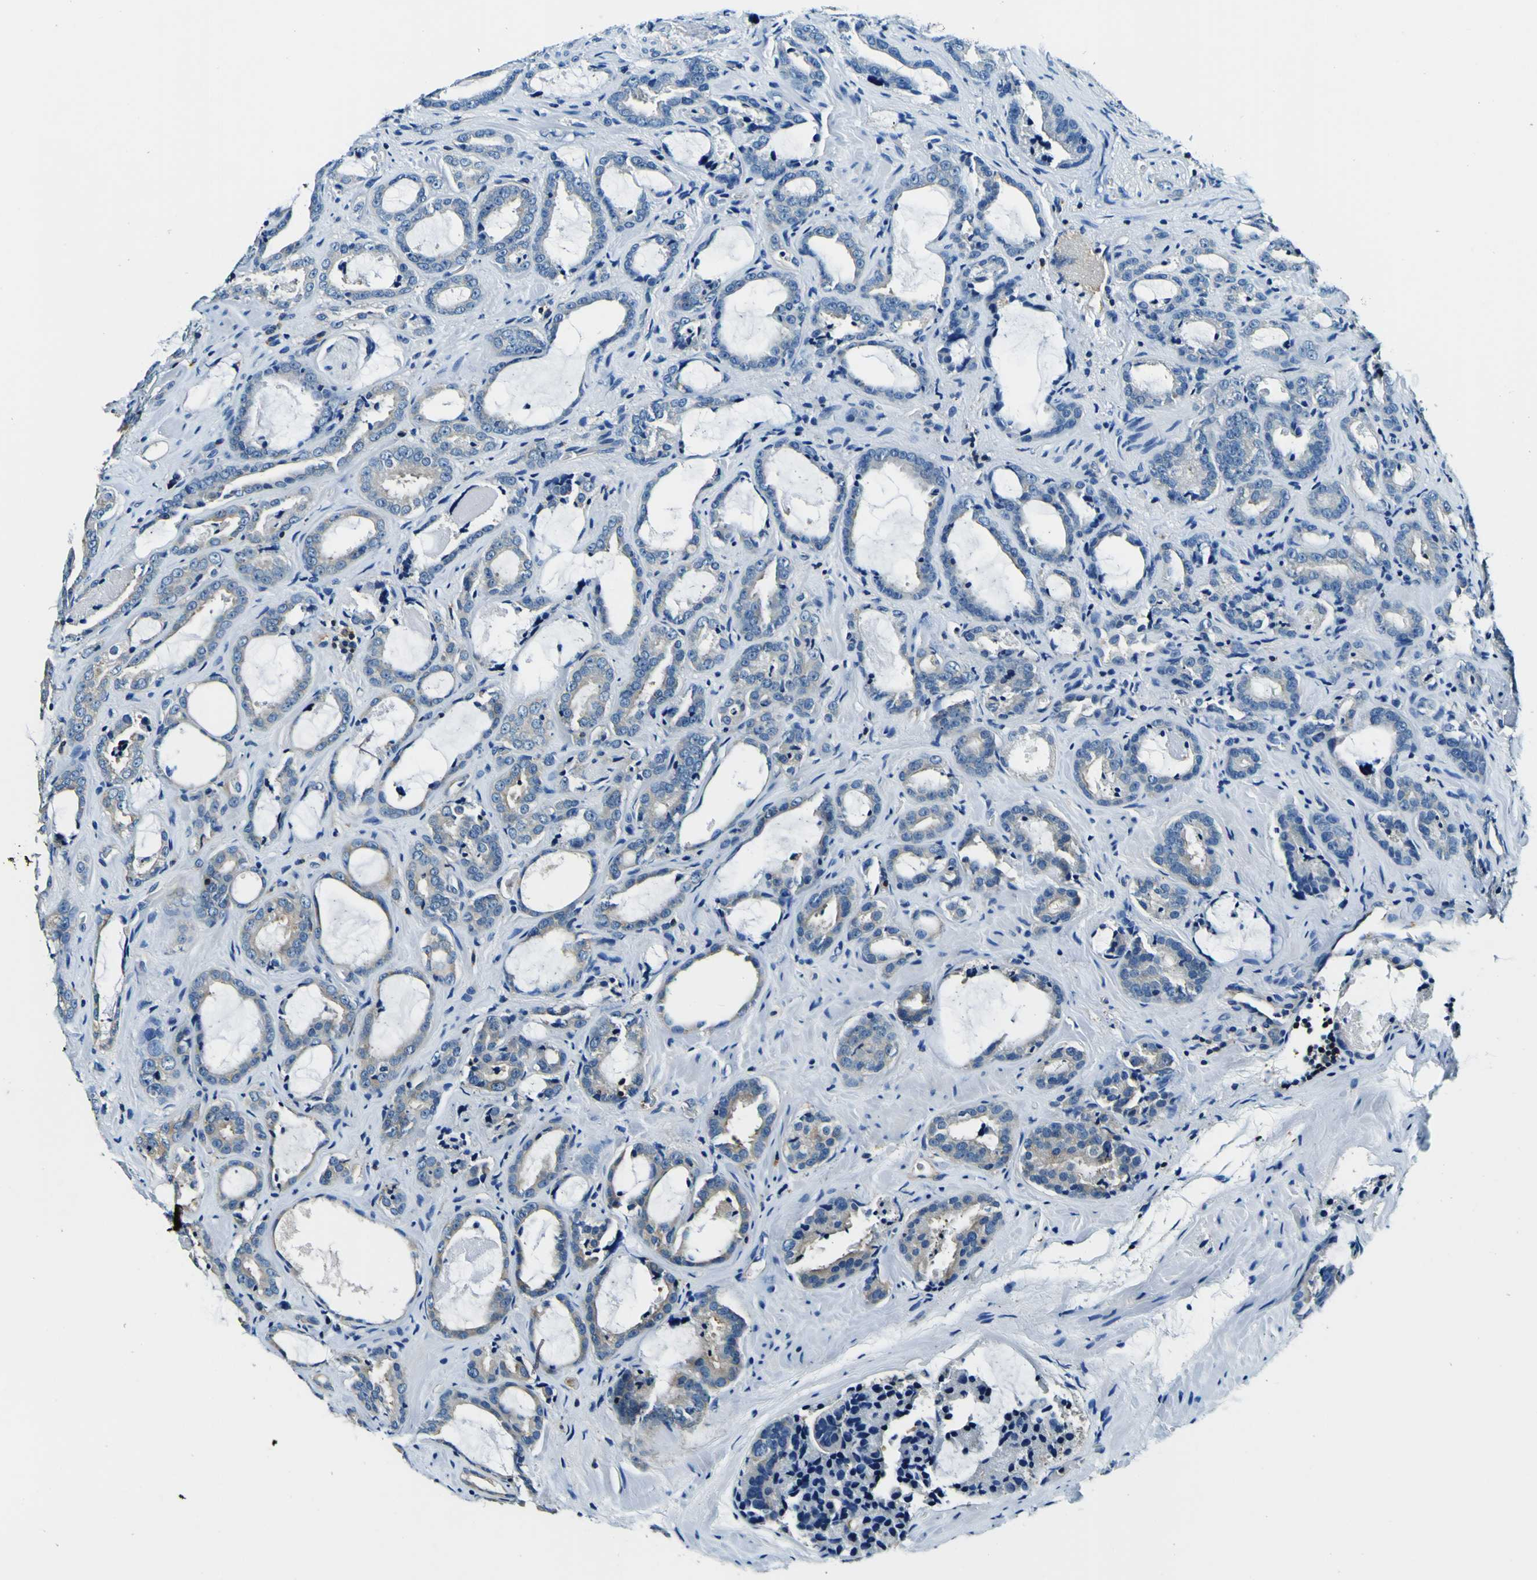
{"staining": {"intensity": "negative", "quantity": "none", "location": "none"}, "tissue": "prostate cancer", "cell_type": "Tumor cells", "image_type": "cancer", "snomed": [{"axis": "morphology", "description": "Adenocarcinoma, Low grade"}, {"axis": "topography", "description": "Prostate"}], "caption": "This is an IHC micrograph of human prostate cancer. There is no staining in tumor cells.", "gene": "RHOT2", "patient": {"sex": "male", "age": 60}}